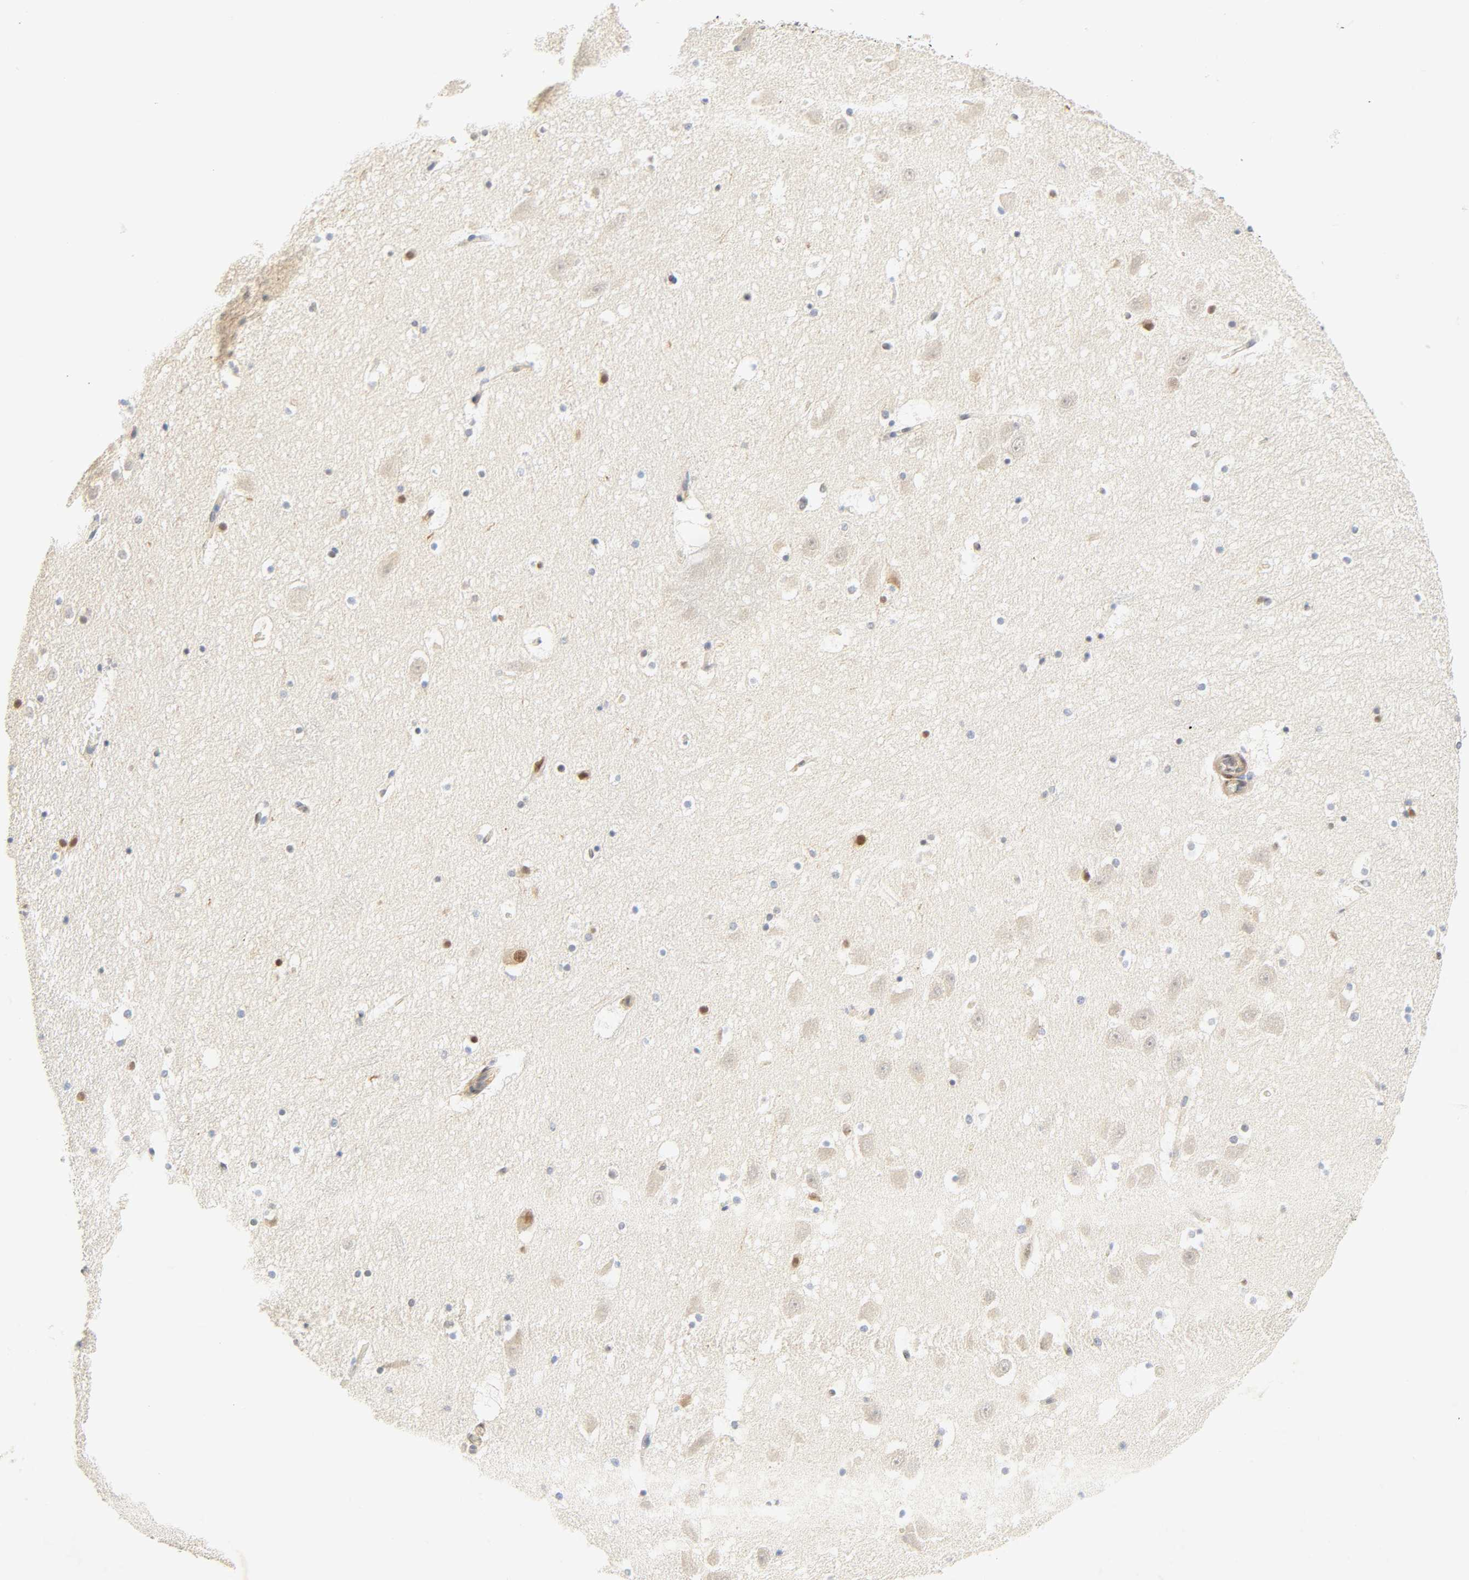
{"staining": {"intensity": "negative", "quantity": "none", "location": "none"}, "tissue": "hippocampus", "cell_type": "Glial cells", "image_type": "normal", "snomed": [{"axis": "morphology", "description": "Normal tissue, NOS"}, {"axis": "topography", "description": "Hippocampus"}], "caption": "This is an immunohistochemistry image of benign human hippocampus. There is no positivity in glial cells.", "gene": "BORCS8", "patient": {"sex": "male", "age": 45}}